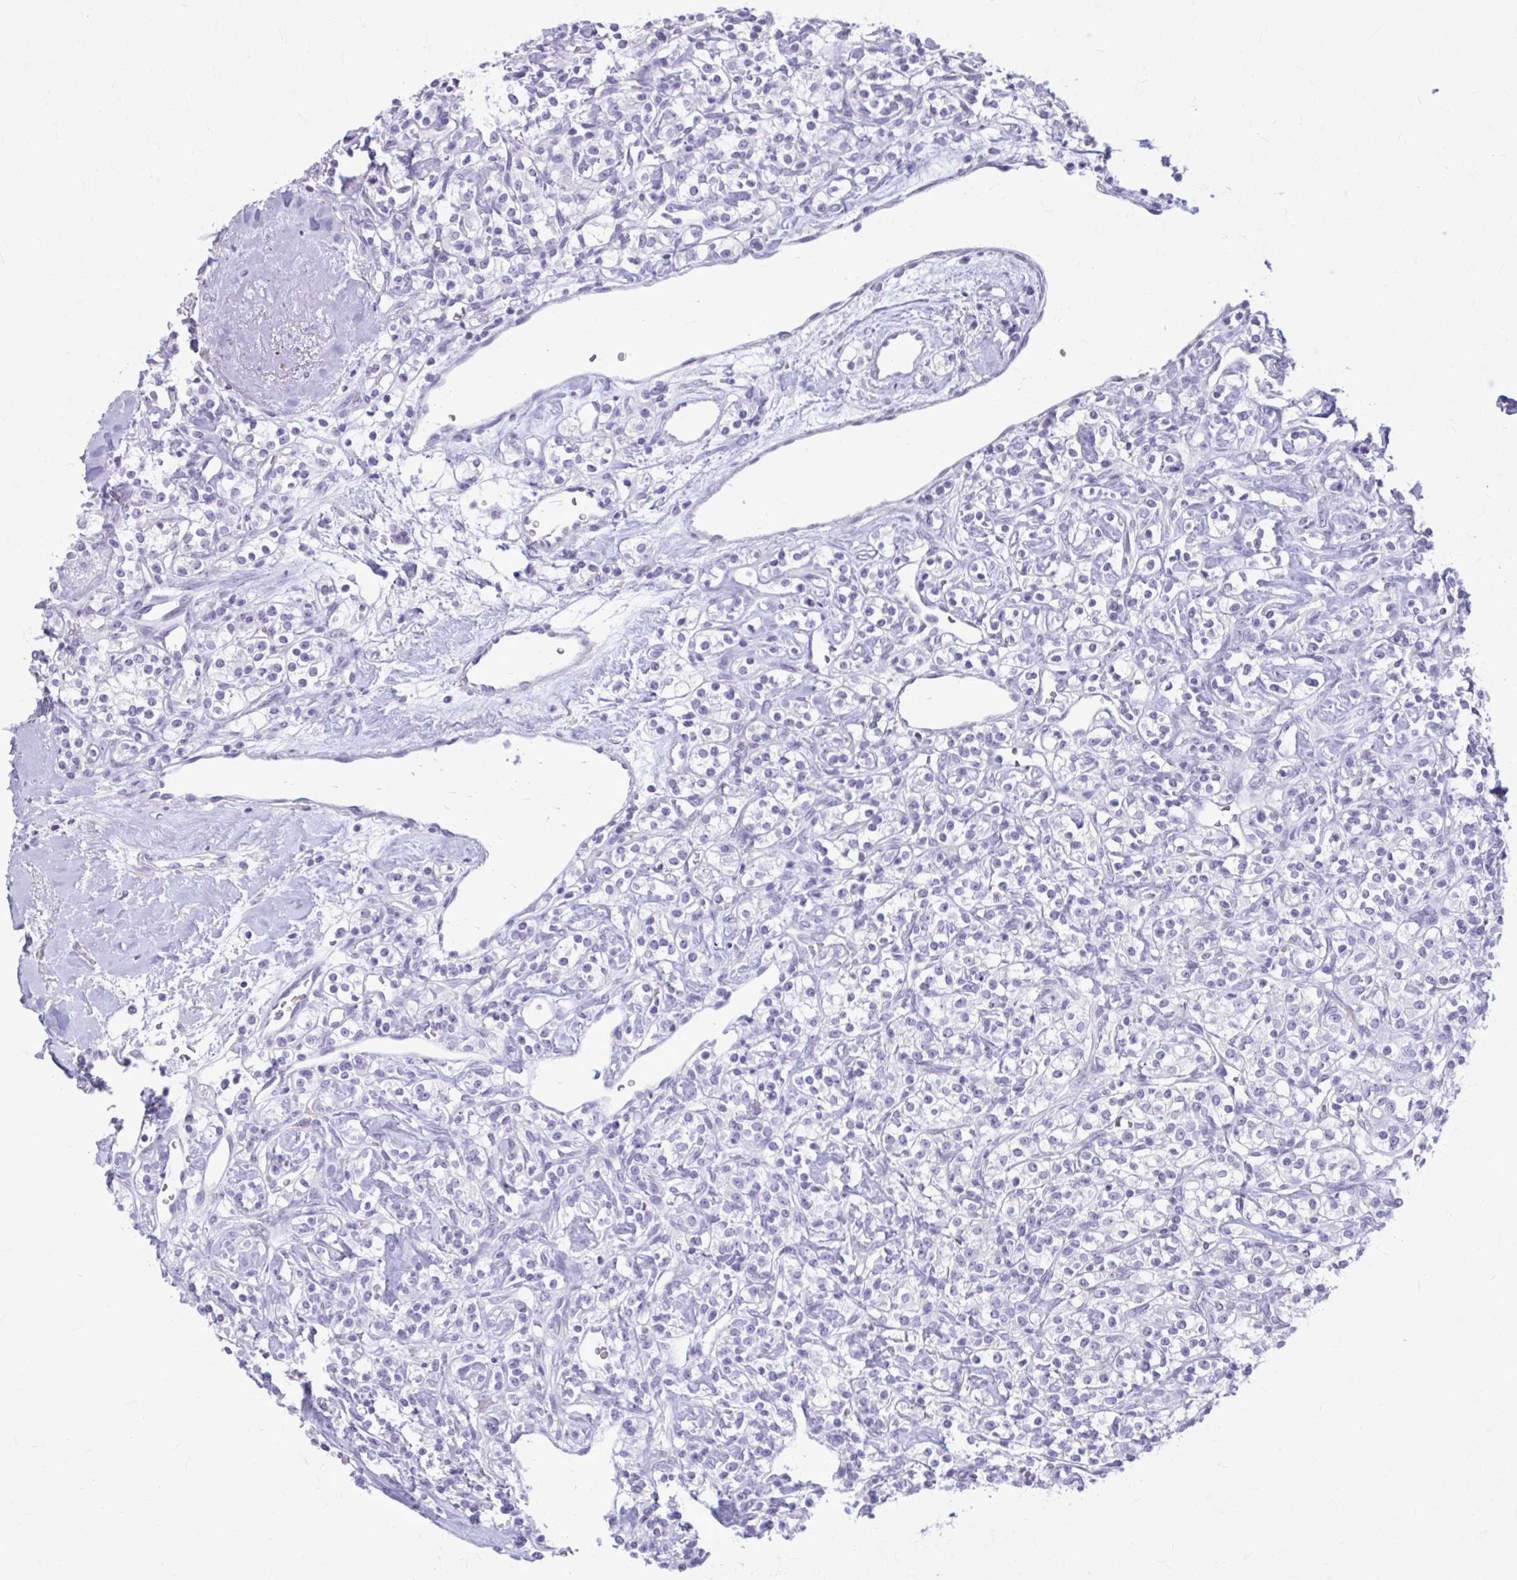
{"staining": {"intensity": "negative", "quantity": "none", "location": "none"}, "tissue": "renal cancer", "cell_type": "Tumor cells", "image_type": "cancer", "snomed": [{"axis": "morphology", "description": "Adenocarcinoma, NOS"}, {"axis": "topography", "description": "Kidney"}], "caption": "Protein analysis of renal cancer demonstrates no significant expression in tumor cells.", "gene": "KRT5", "patient": {"sex": "male", "age": 77}}